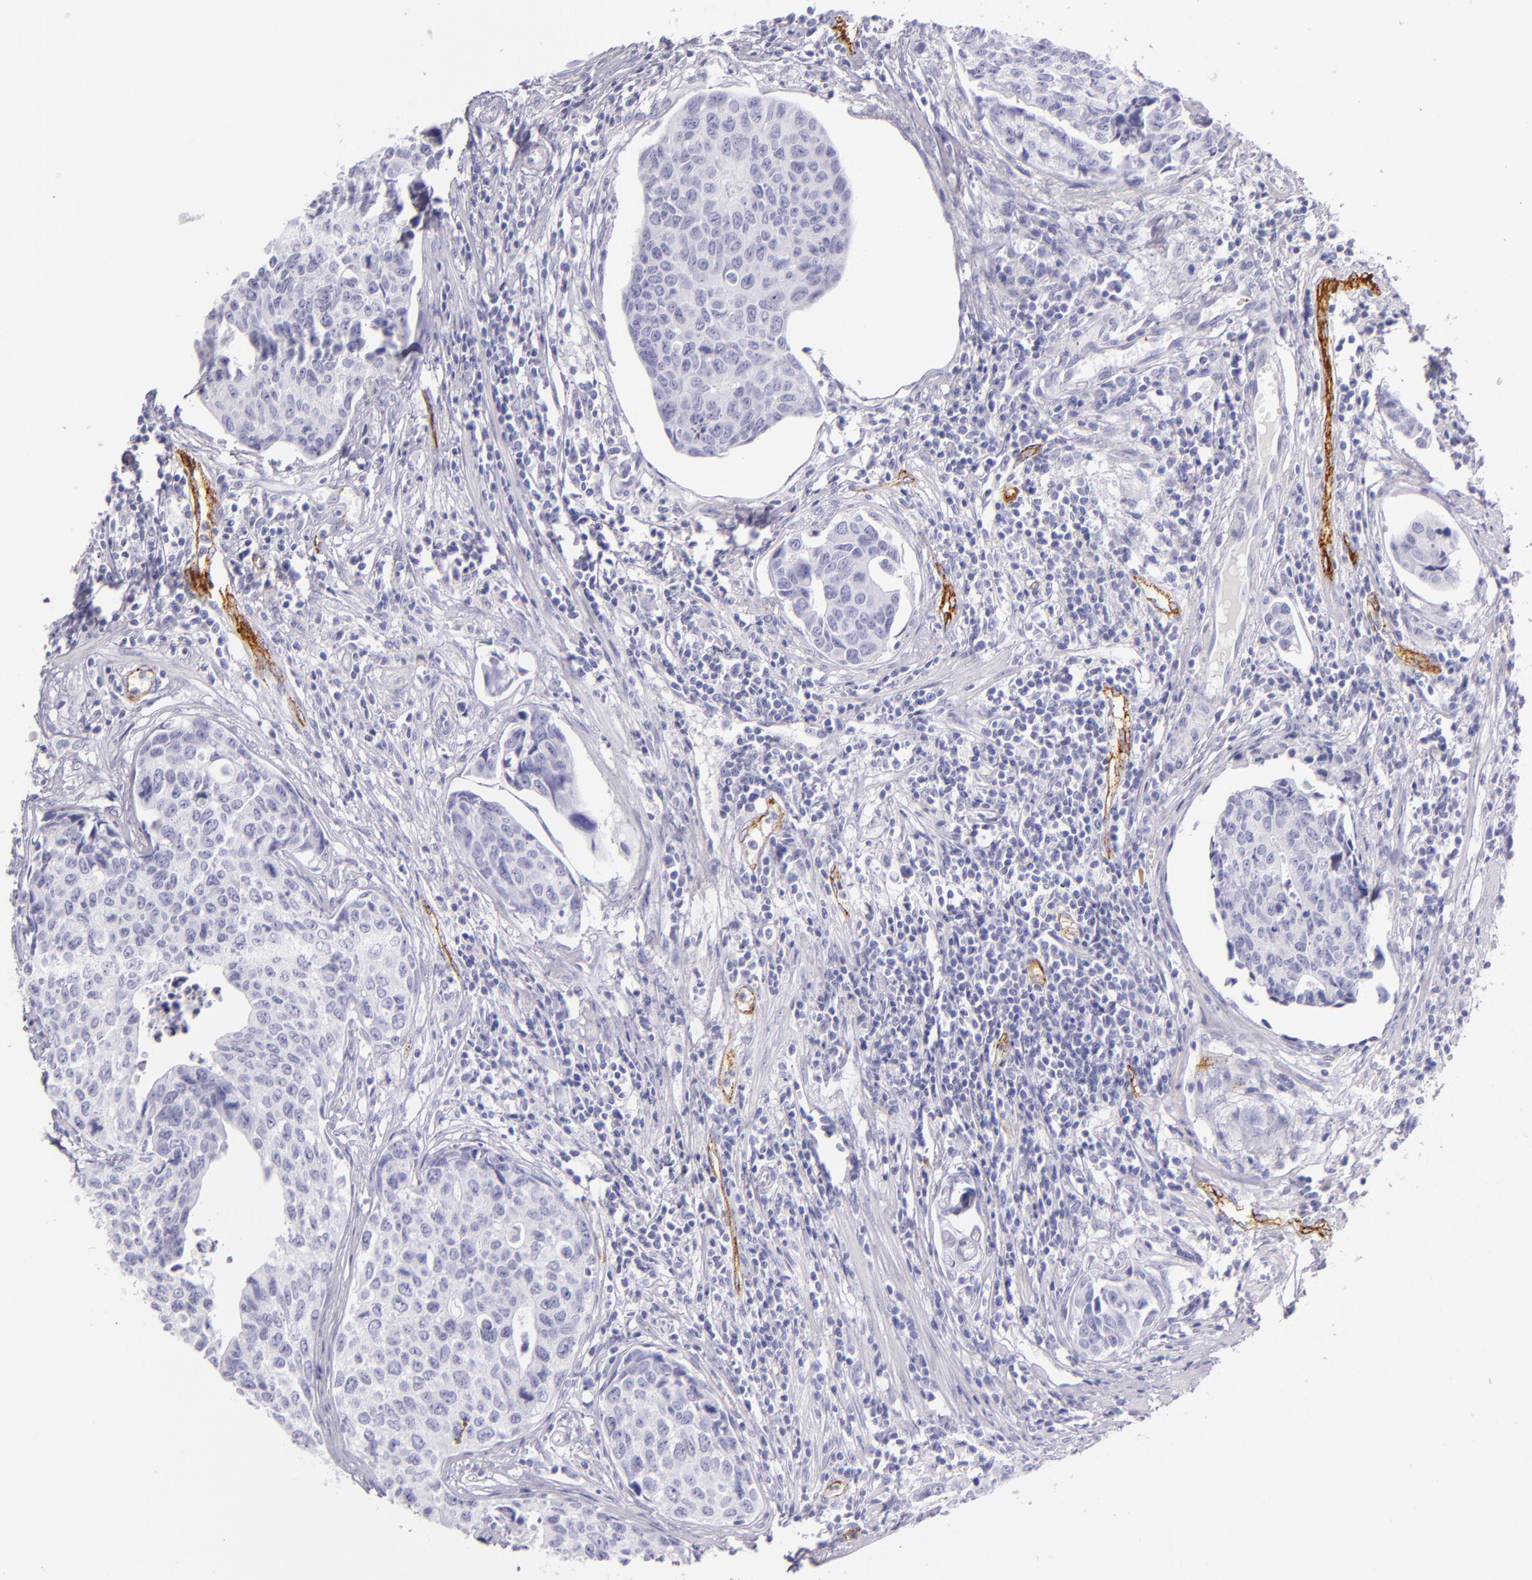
{"staining": {"intensity": "negative", "quantity": "none", "location": "none"}, "tissue": "urothelial cancer", "cell_type": "Tumor cells", "image_type": "cancer", "snomed": [{"axis": "morphology", "description": "Urothelial carcinoma, High grade"}, {"axis": "topography", "description": "Urinary bladder"}], "caption": "Tumor cells show no significant protein expression in urothelial cancer.", "gene": "SELP", "patient": {"sex": "male", "age": 81}}